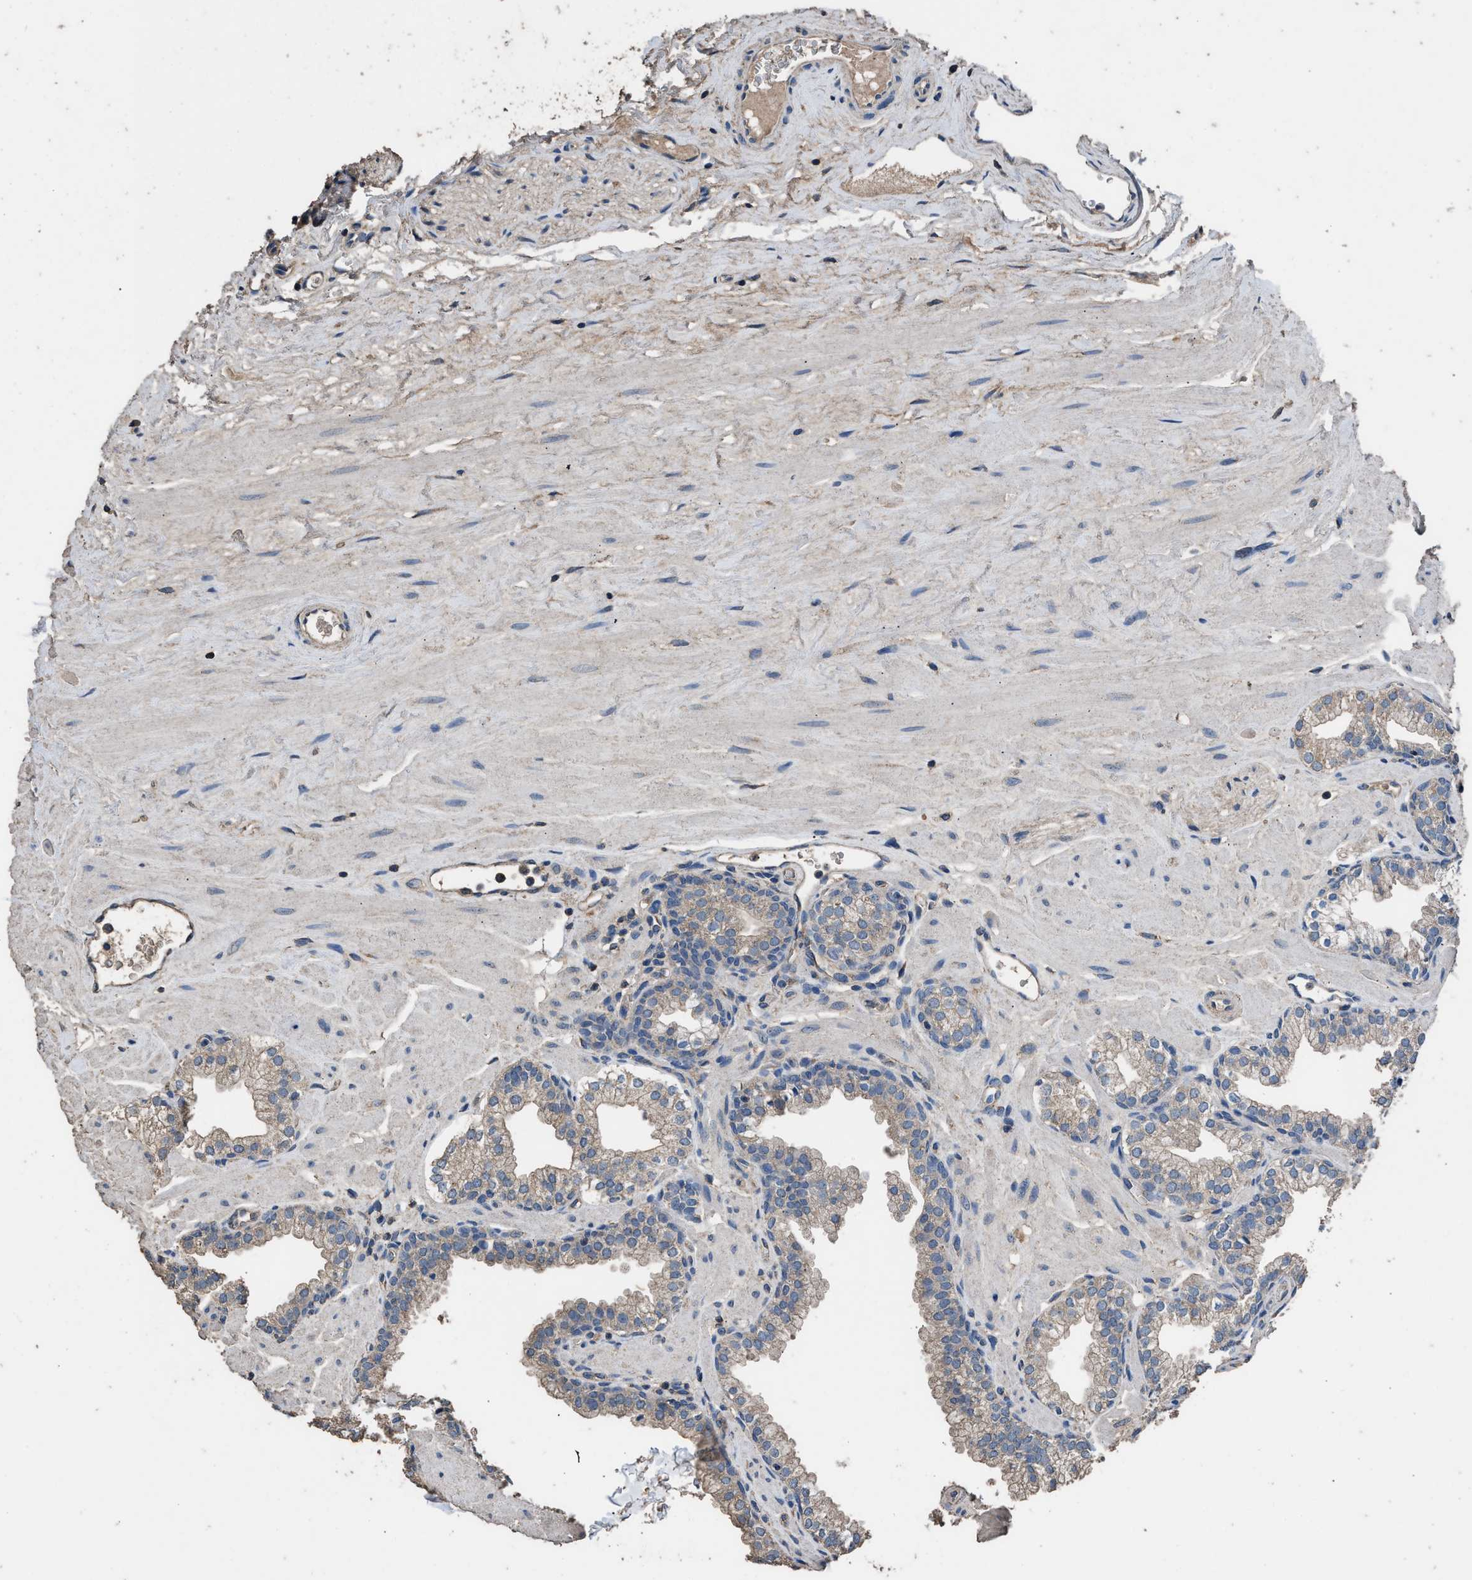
{"staining": {"intensity": "negative", "quantity": "none", "location": "none"}, "tissue": "prostate", "cell_type": "Glandular cells", "image_type": "normal", "snomed": [{"axis": "morphology", "description": "Normal tissue, NOS"}, {"axis": "morphology", "description": "Urothelial carcinoma, Low grade"}, {"axis": "topography", "description": "Urinary bladder"}, {"axis": "topography", "description": "Prostate"}], "caption": "DAB immunohistochemical staining of unremarkable prostate reveals no significant positivity in glandular cells.", "gene": "ITSN1", "patient": {"sex": "male", "age": 60}}